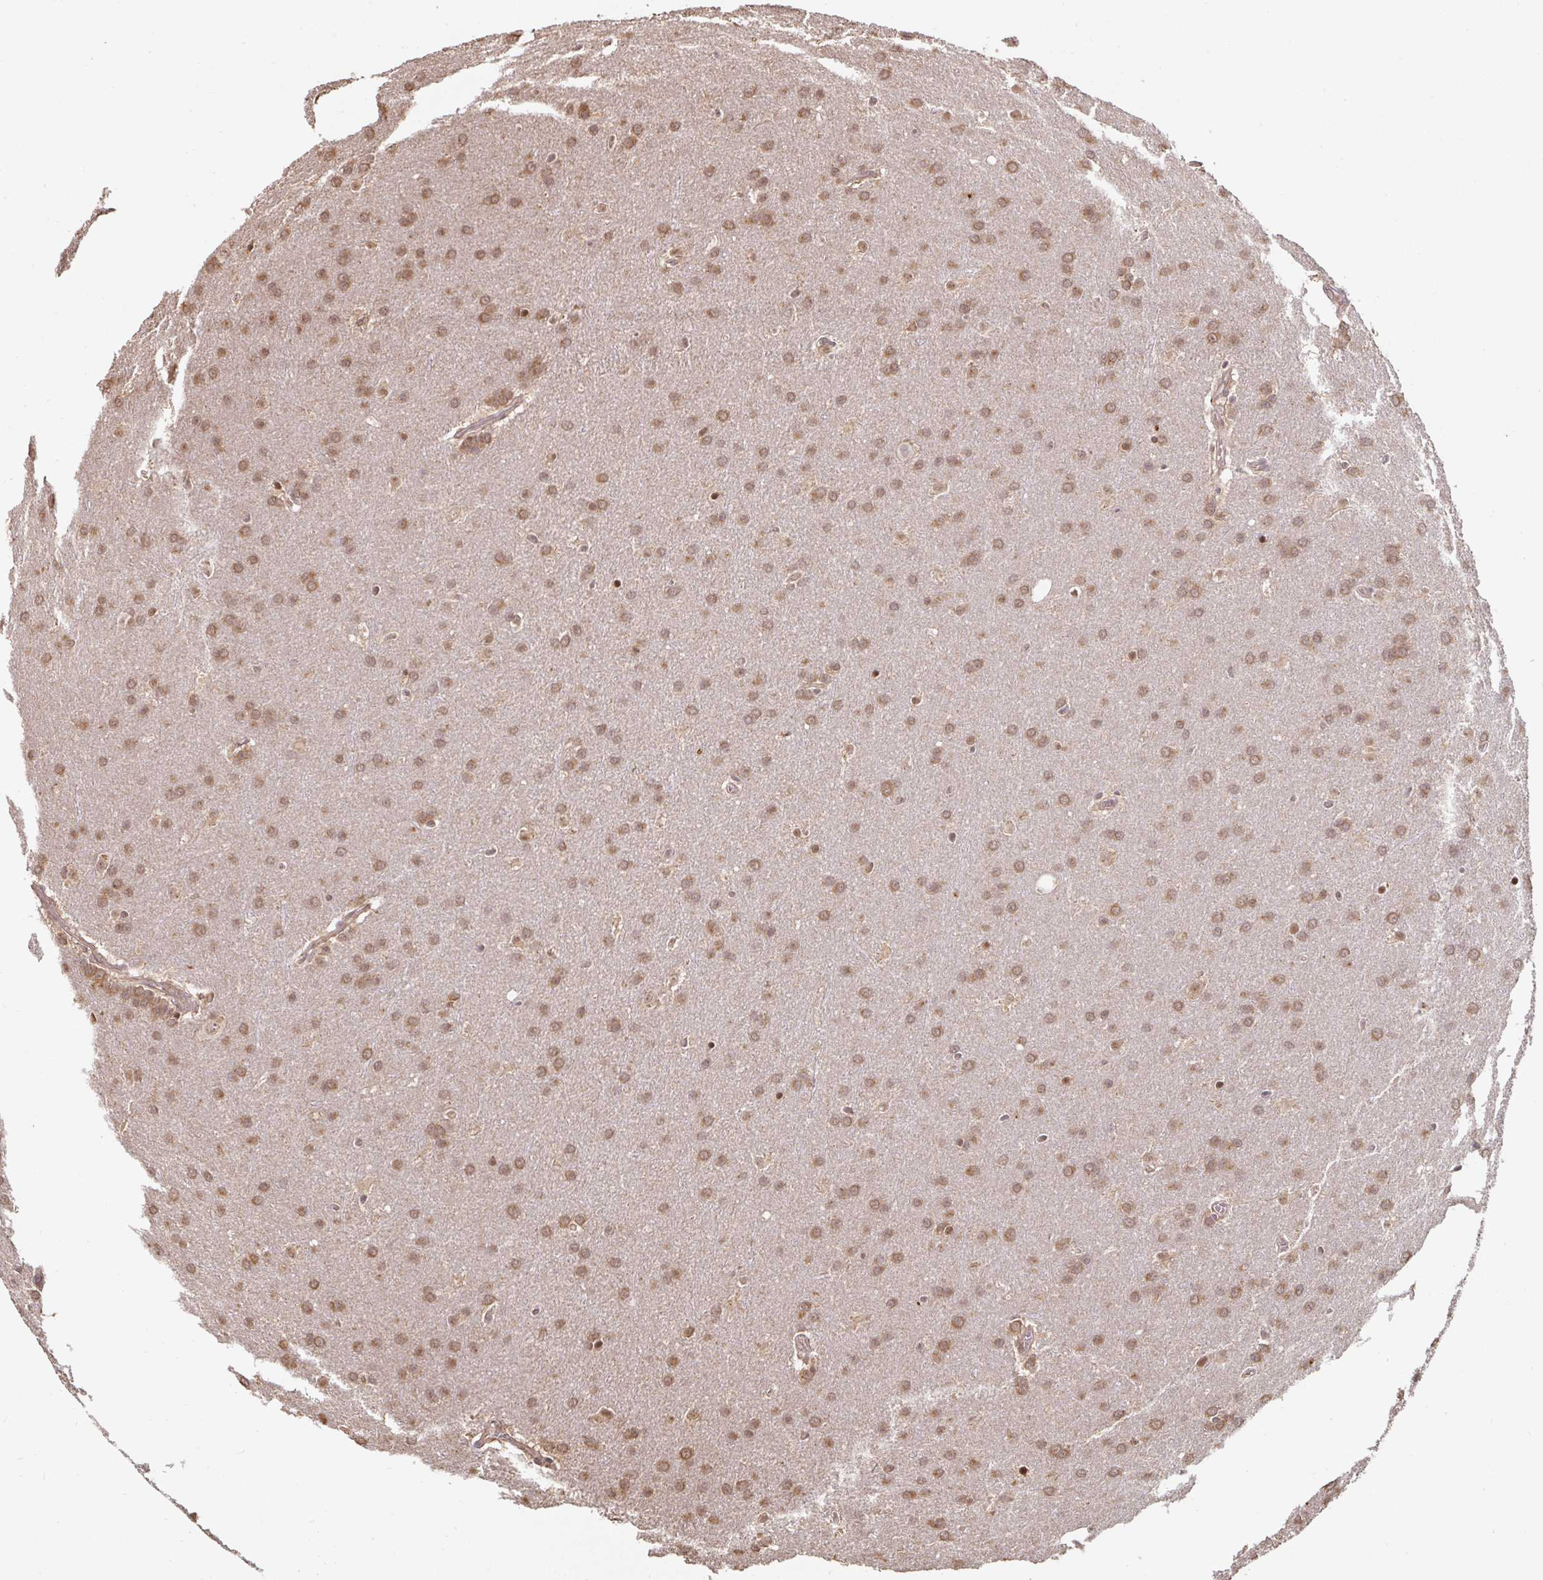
{"staining": {"intensity": "moderate", "quantity": ">75%", "location": "cytoplasmic/membranous,nuclear"}, "tissue": "glioma", "cell_type": "Tumor cells", "image_type": "cancer", "snomed": [{"axis": "morphology", "description": "Glioma, malignant, Low grade"}, {"axis": "topography", "description": "Brain"}], "caption": "An immunohistochemistry (IHC) histopathology image of neoplastic tissue is shown. Protein staining in brown labels moderate cytoplasmic/membranous and nuclear positivity in low-grade glioma (malignant) within tumor cells.", "gene": "ST13", "patient": {"sex": "female", "age": 32}}